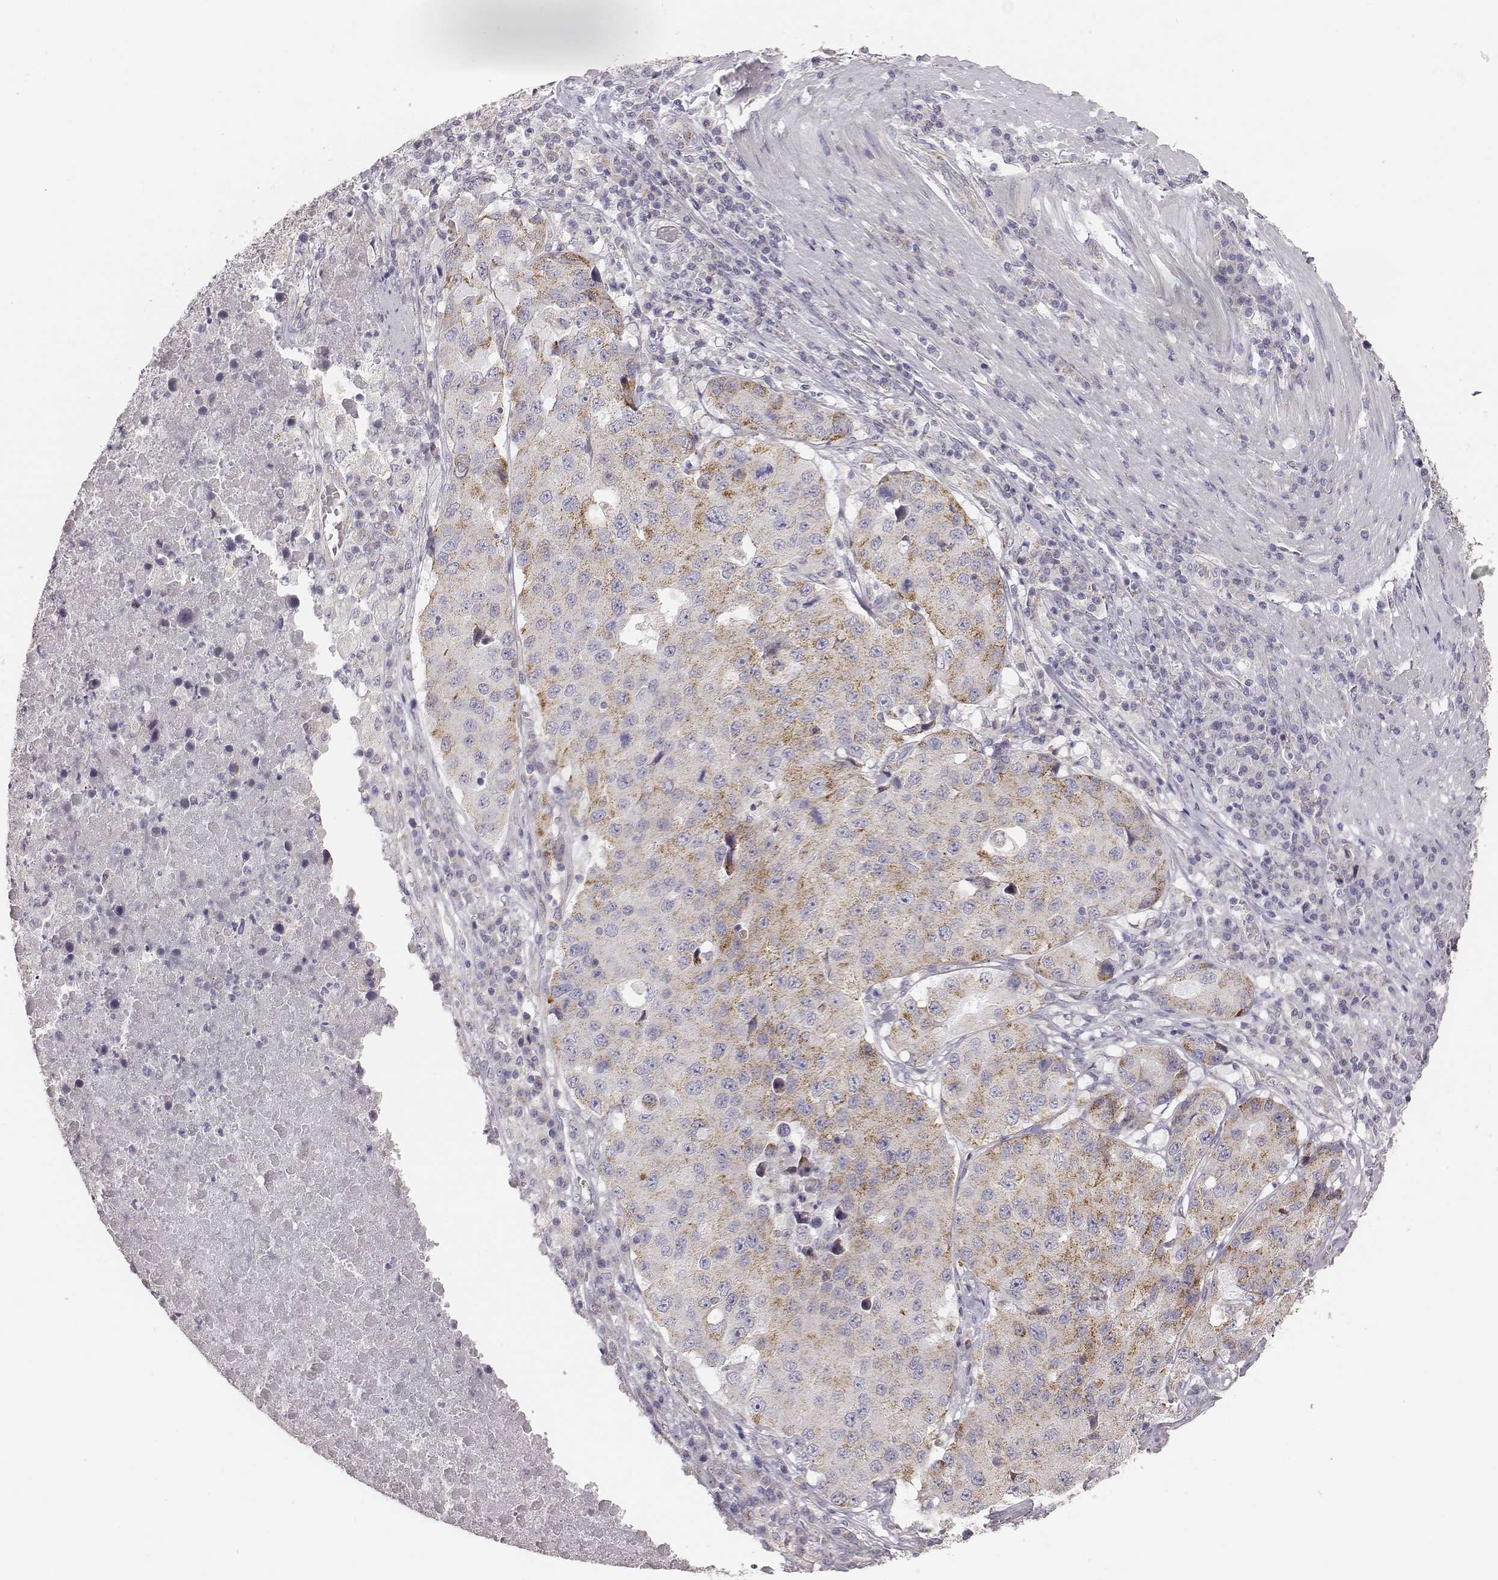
{"staining": {"intensity": "weak", "quantity": ">75%", "location": "cytoplasmic/membranous"}, "tissue": "stomach cancer", "cell_type": "Tumor cells", "image_type": "cancer", "snomed": [{"axis": "morphology", "description": "Adenocarcinoma, NOS"}, {"axis": "topography", "description": "Stomach"}], "caption": "Weak cytoplasmic/membranous protein staining is seen in about >75% of tumor cells in stomach cancer.", "gene": "ABCD3", "patient": {"sex": "male", "age": 71}}